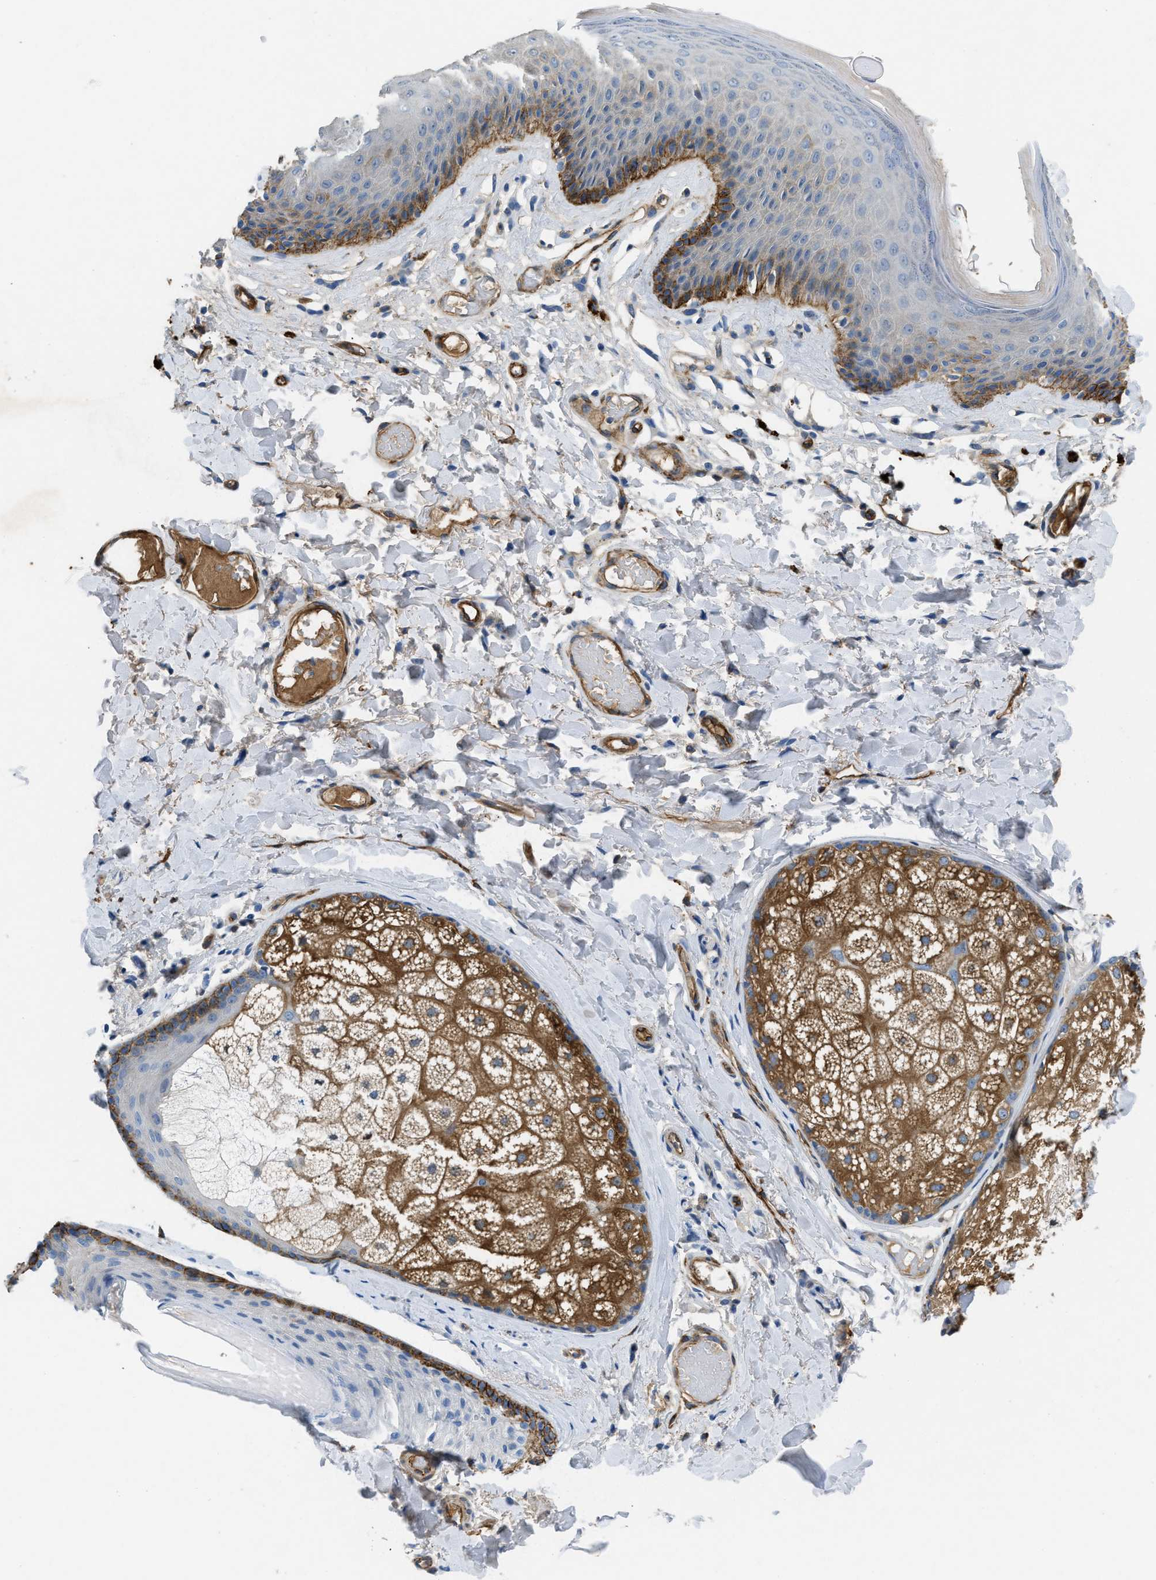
{"staining": {"intensity": "moderate", "quantity": "<25%", "location": "cytoplasmic/membranous"}, "tissue": "skin", "cell_type": "Epidermal cells", "image_type": "normal", "snomed": [{"axis": "morphology", "description": "Normal tissue, NOS"}, {"axis": "topography", "description": "Vulva"}], "caption": "Immunohistochemical staining of normal human skin shows low levels of moderate cytoplasmic/membranous staining in about <25% of epidermal cells. (DAB (3,3'-diaminobenzidine) IHC, brown staining for protein, blue staining for nuclei).", "gene": "SPEG", "patient": {"sex": "female", "age": 73}}